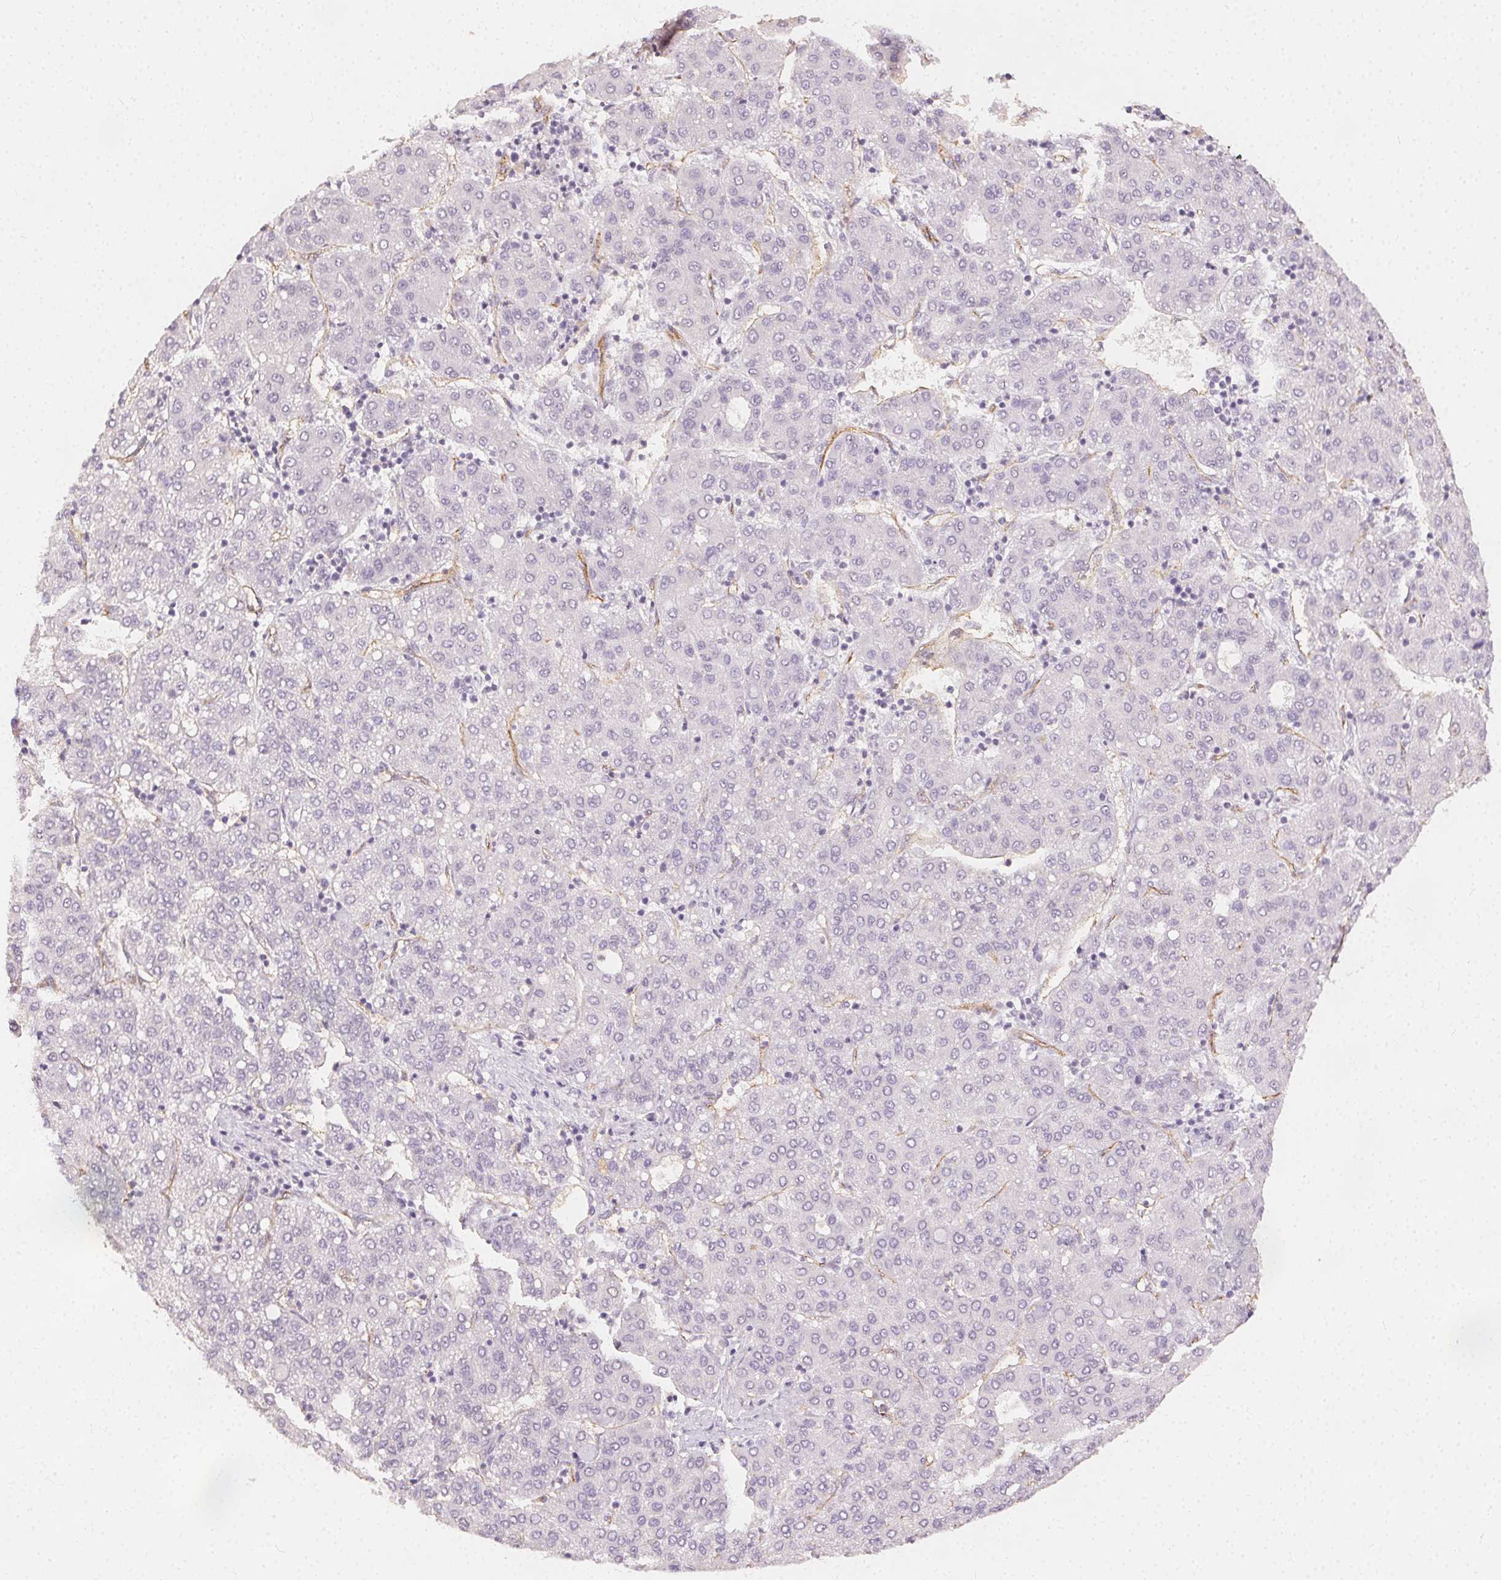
{"staining": {"intensity": "negative", "quantity": "none", "location": "none"}, "tissue": "liver cancer", "cell_type": "Tumor cells", "image_type": "cancer", "snomed": [{"axis": "morphology", "description": "Carcinoma, Hepatocellular, NOS"}, {"axis": "topography", "description": "Liver"}], "caption": "The photomicrograph displays no significant expression in tumor cells of liver hepatocellular carcinoma. (DAB immunohistochemistry with hematoxylin counter stain).", "gene": "PODXL", "patient": {"sex": "male", "age": 65}}